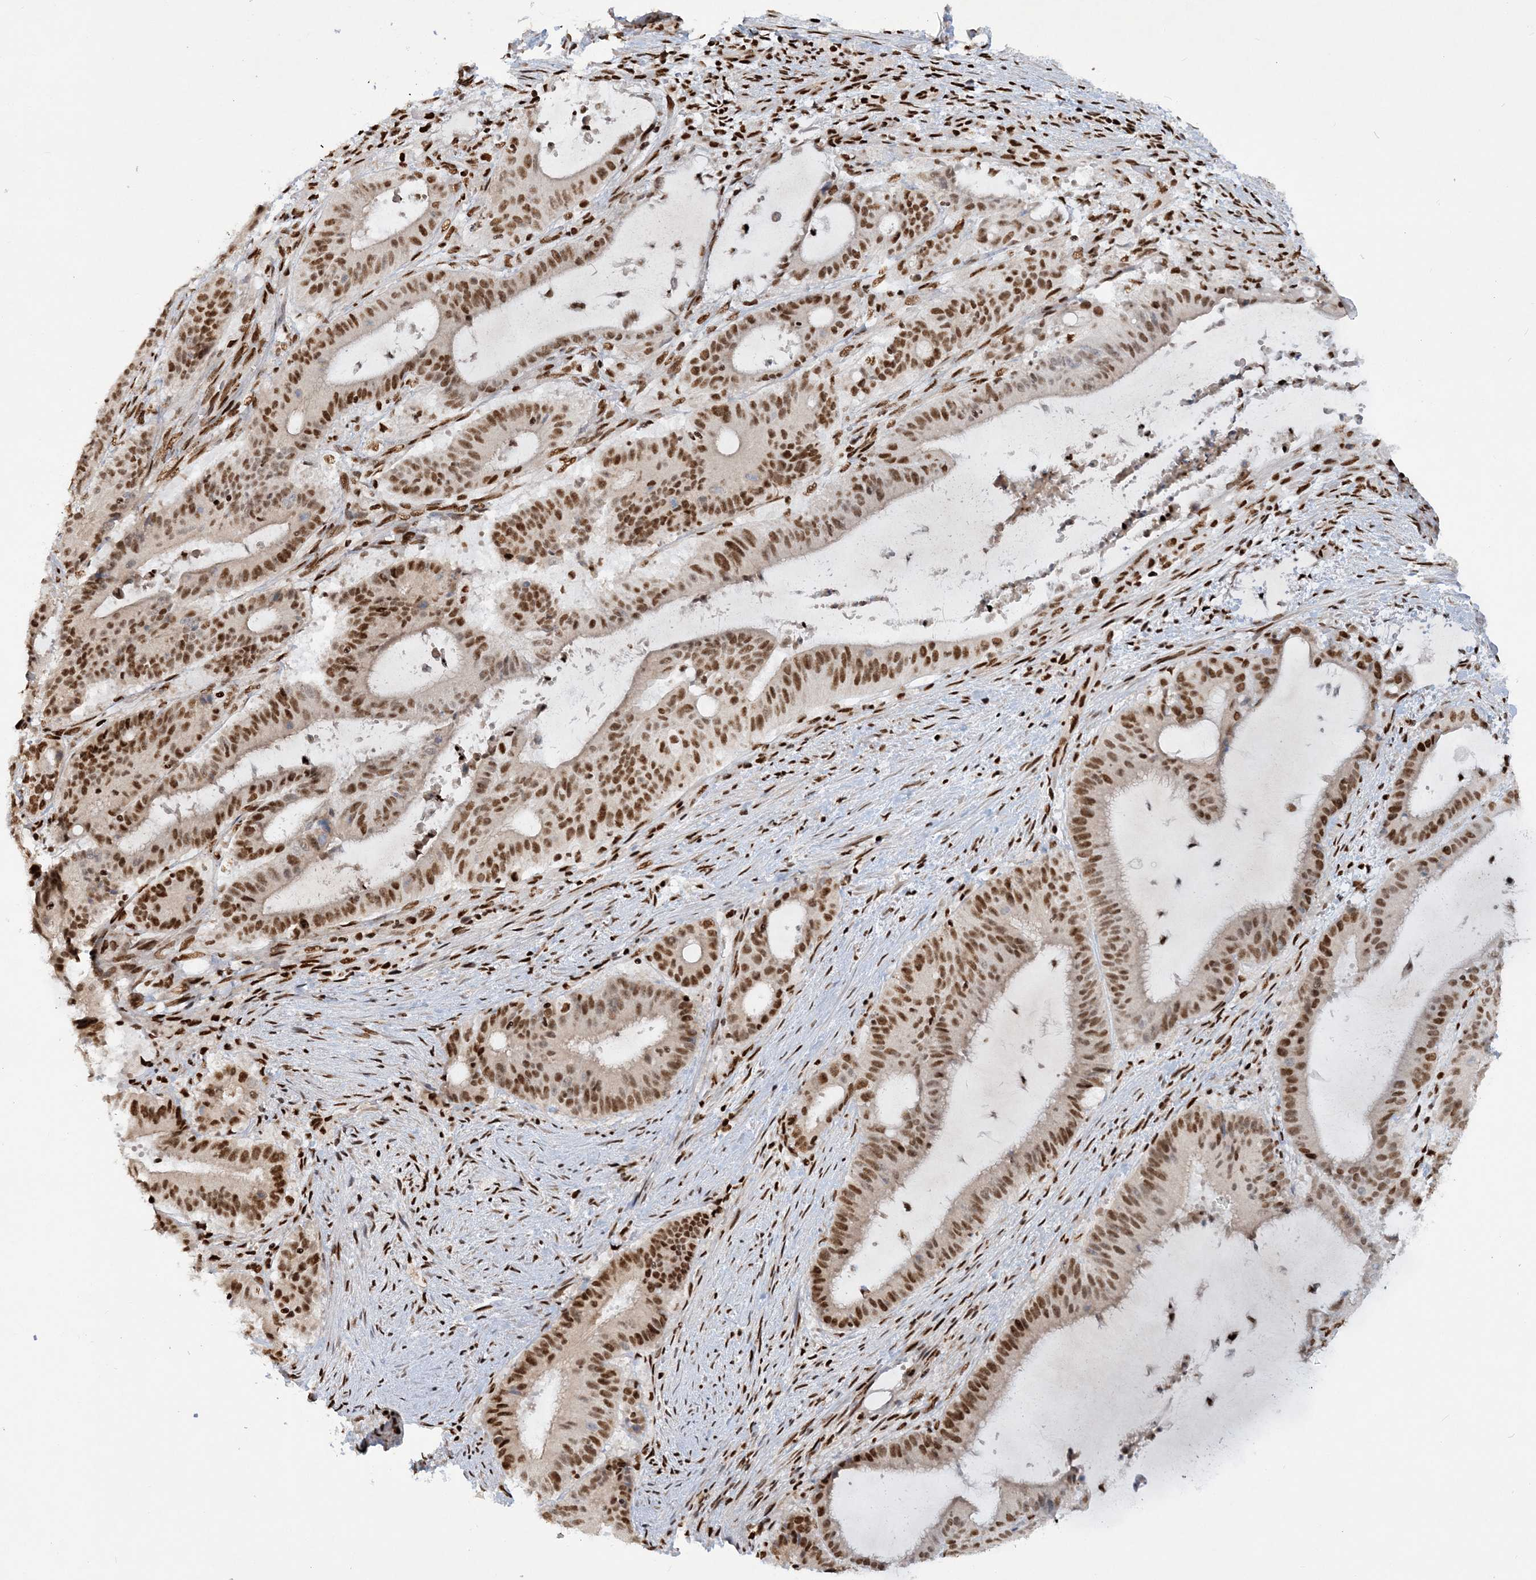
{"staining": {"intensity": "strong", "quantity": ">75%", "location": "nuclear"}, "tissue": "liver cancer", "cell_type": "Tumor cells", "image_type": "cancer", "snomed": [{"axis": "morphology", "description": "Normal tissue, NOS"}, {"axis": "morphology", "description": "Cholangiocarcinoma"}, {"axis": "topography", "description": "Liver"}, {"axis": "topography", "description": "Peripheral nerve tissue"}], "caption": "There is high levels of strong nuclear staining in tumor cells of liver cancer, as demonstrated by immunohistochemical staining (brown color).", "gene": "DELE1", "patient": {"sex": "female", "age": 73}}